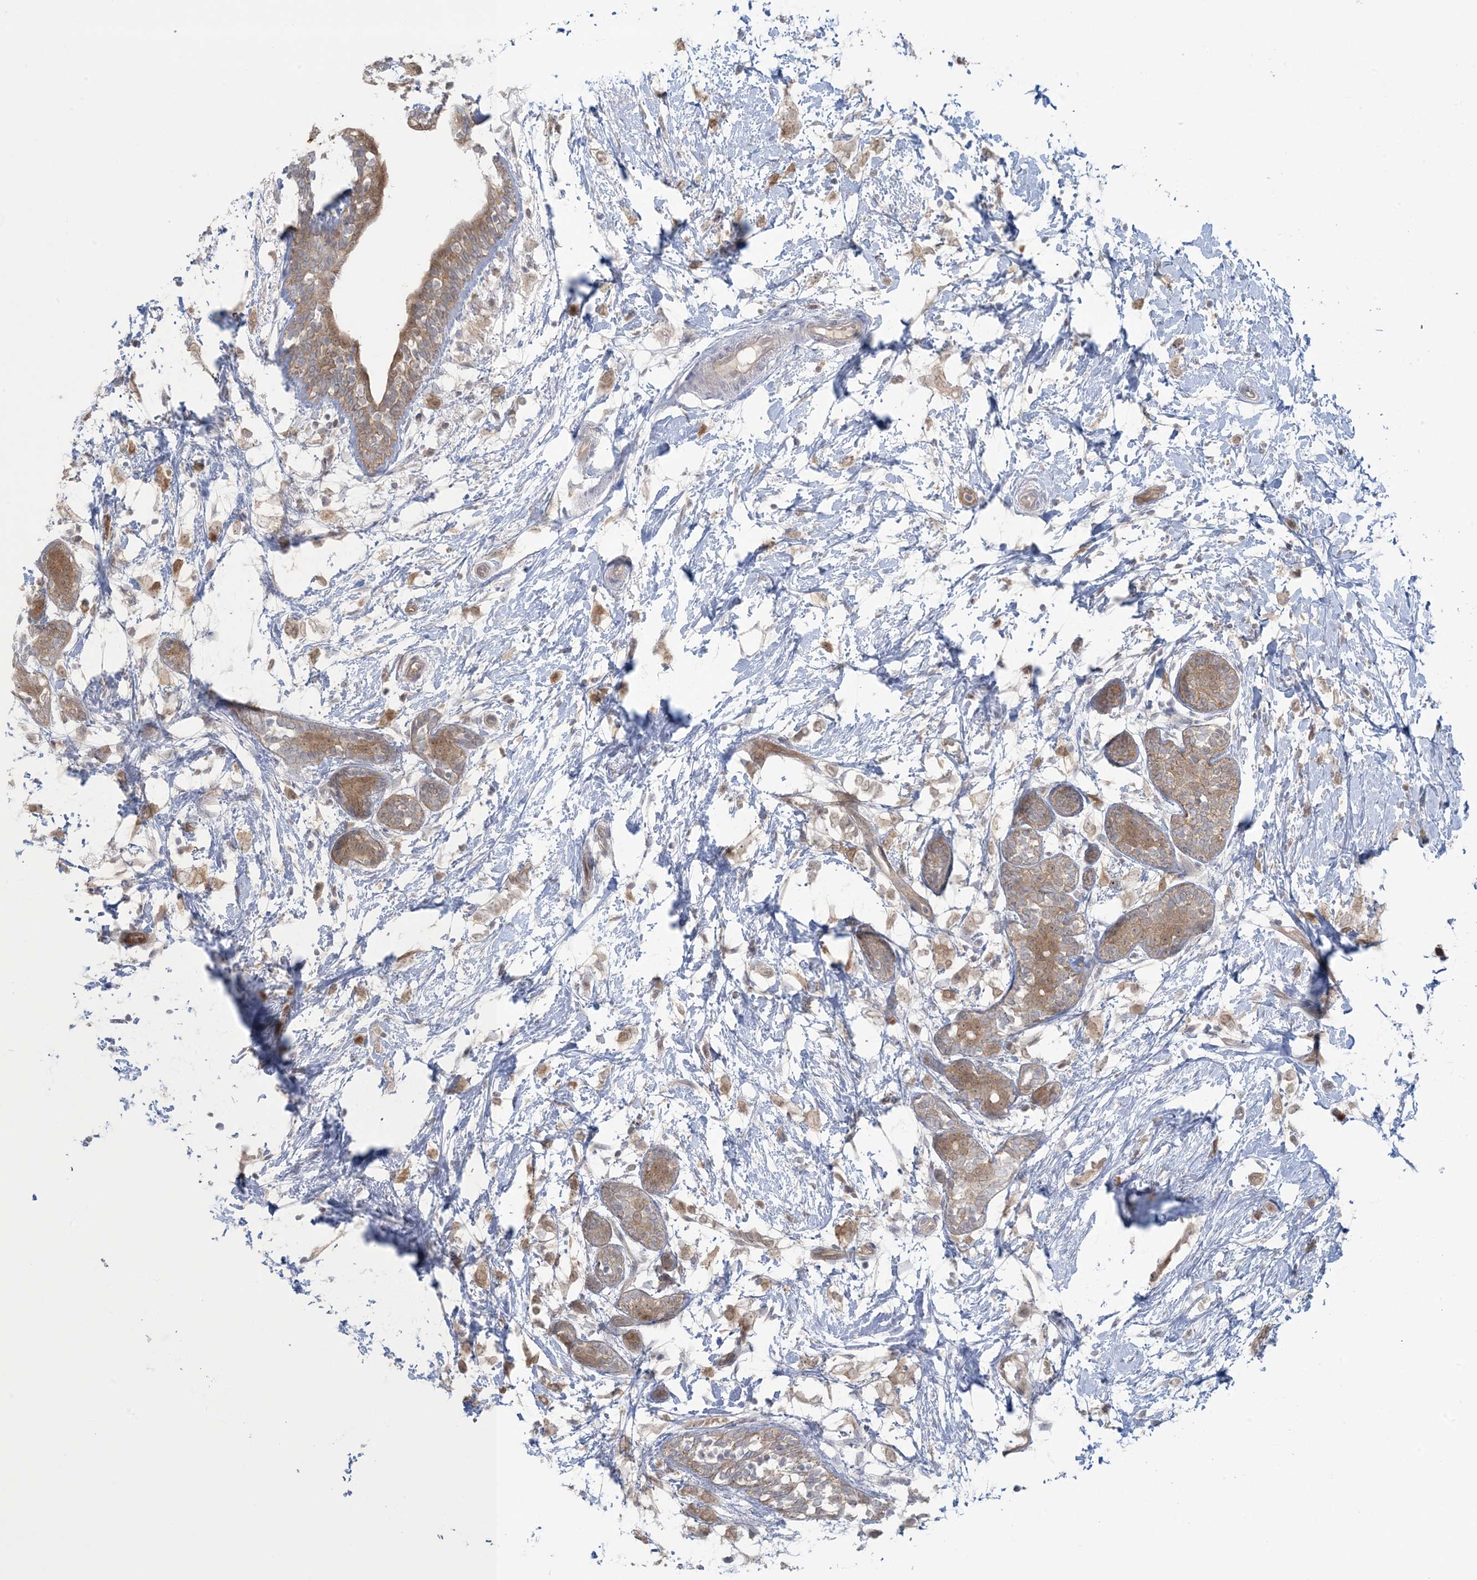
{"staining": {"intensity": "moderate", "quantity": ">75%", "location": "cytoplasmic/membranous,nuclear"}, "tissue": "breast cancer", "cell_type": "Tumor cells", "image_type": "cancer", "snomed": [{"axis": "morphology", "description": "Normal tissue, NOS"}, {"axis": "morphology", "description": "Lobular carcinoma"}, {"axis": "topography", "description": "Breast"}], "caption": "Immunohistochemical staining of human breast cancer reveals medium levels of moderate cytoplasmic/membranous and nuclear protein expression in approximately >75% of tumor cells.", "gene": "NRBP2", "patient": {"sex": "female", "age": 47}}